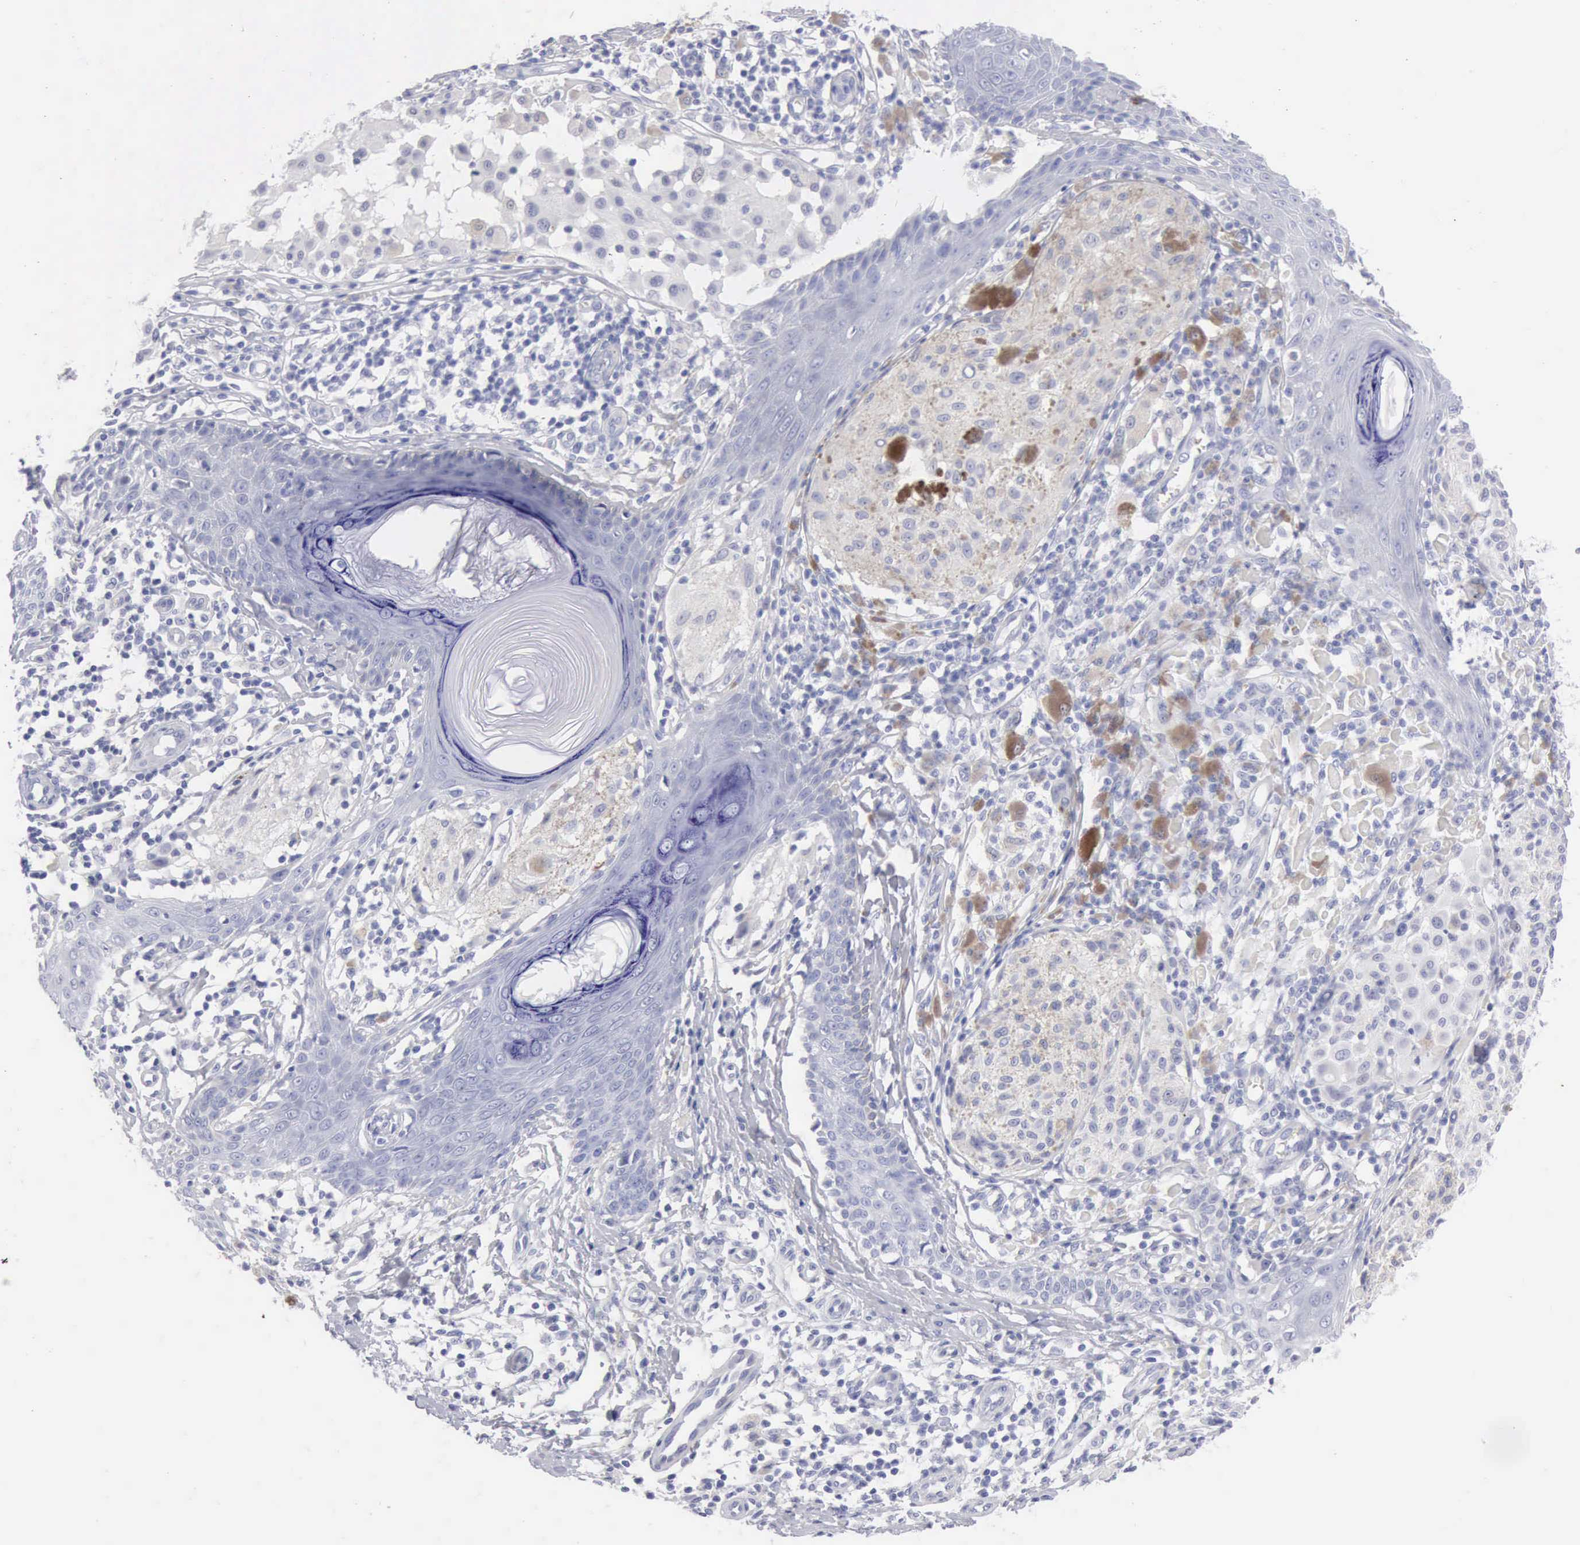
{"staining": {"intensity": "weak", "quantity": "<25%", "location": "cytoplasmic/membranous"}, "tissue": "melanoma", "cell_type": "Tumor cells", "image_type": "cancer", "snomed": [{"axis": "morphology", "description": "Malignant melanoma, NOS"}, {"axis": "topography", "description": "Skin"}], "caption": "A micrograph of melanoma stained for a protein reveals no brown staining in tumor cells.", "gene": "ANGEL1", "patient": {"sex": "male", "age": 36}}